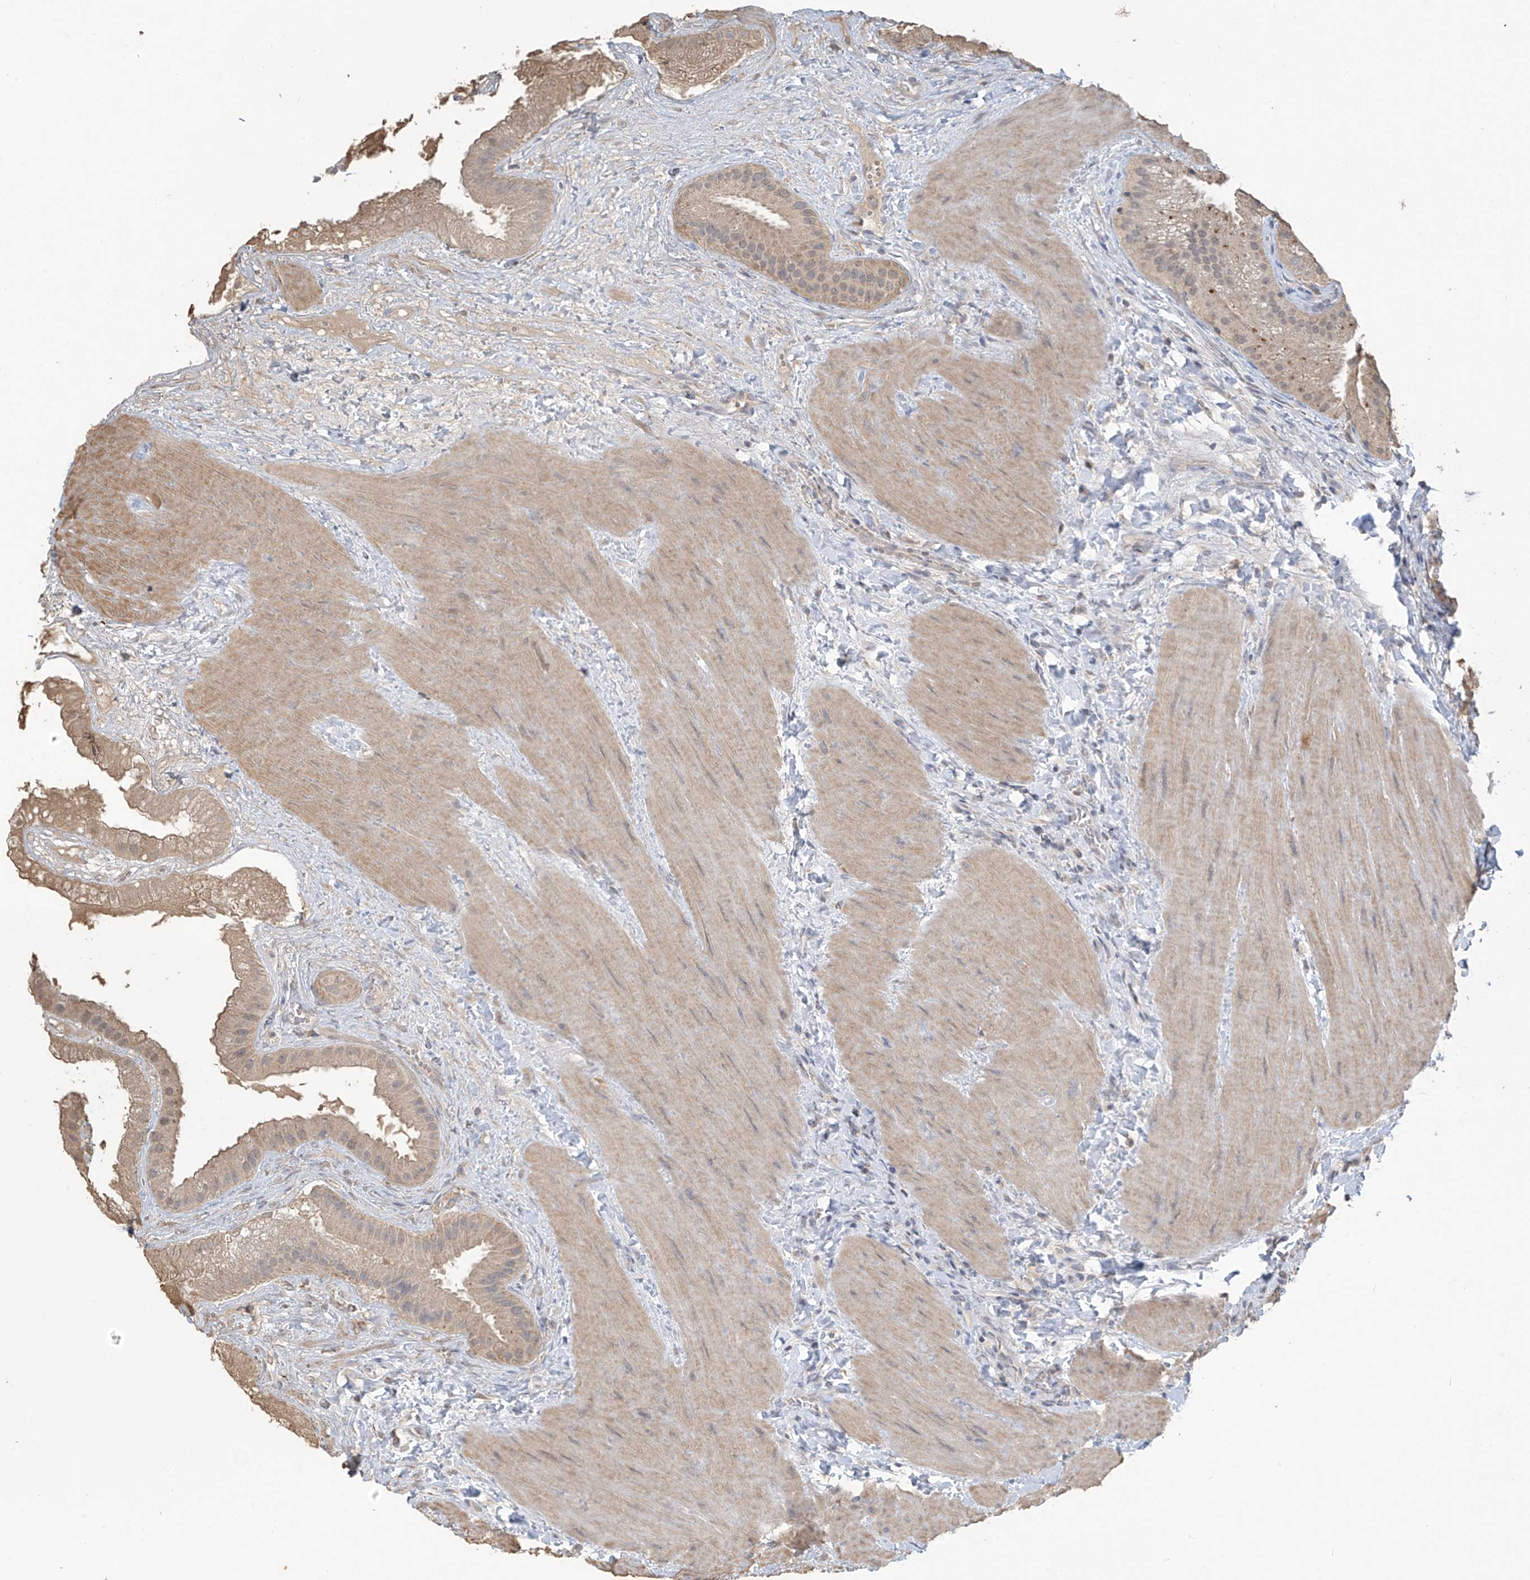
{"staining": {"intensity": "moderate", "quantity": ">75%", "location": "cytoplasmic/membranous"}, "tissue": "gallbladder", "cell_type": "Glandular cells", "image_type": "normal", "snomed": [{"axis": "morphology", "description": "Normal tissue, NOS"}, {"axis": "topography", "description": "Gallbladder"}], "caption": "Immunohistochemistry of benign human gallbladder shows medium levels of moderate cytoplasmic/membranous staining in approximately >75% of glandular cells. (IHC, brightfield microscopy, high magnification).", "gene": "SLFN14", "patient": {"sex": "male", "age": 55}}